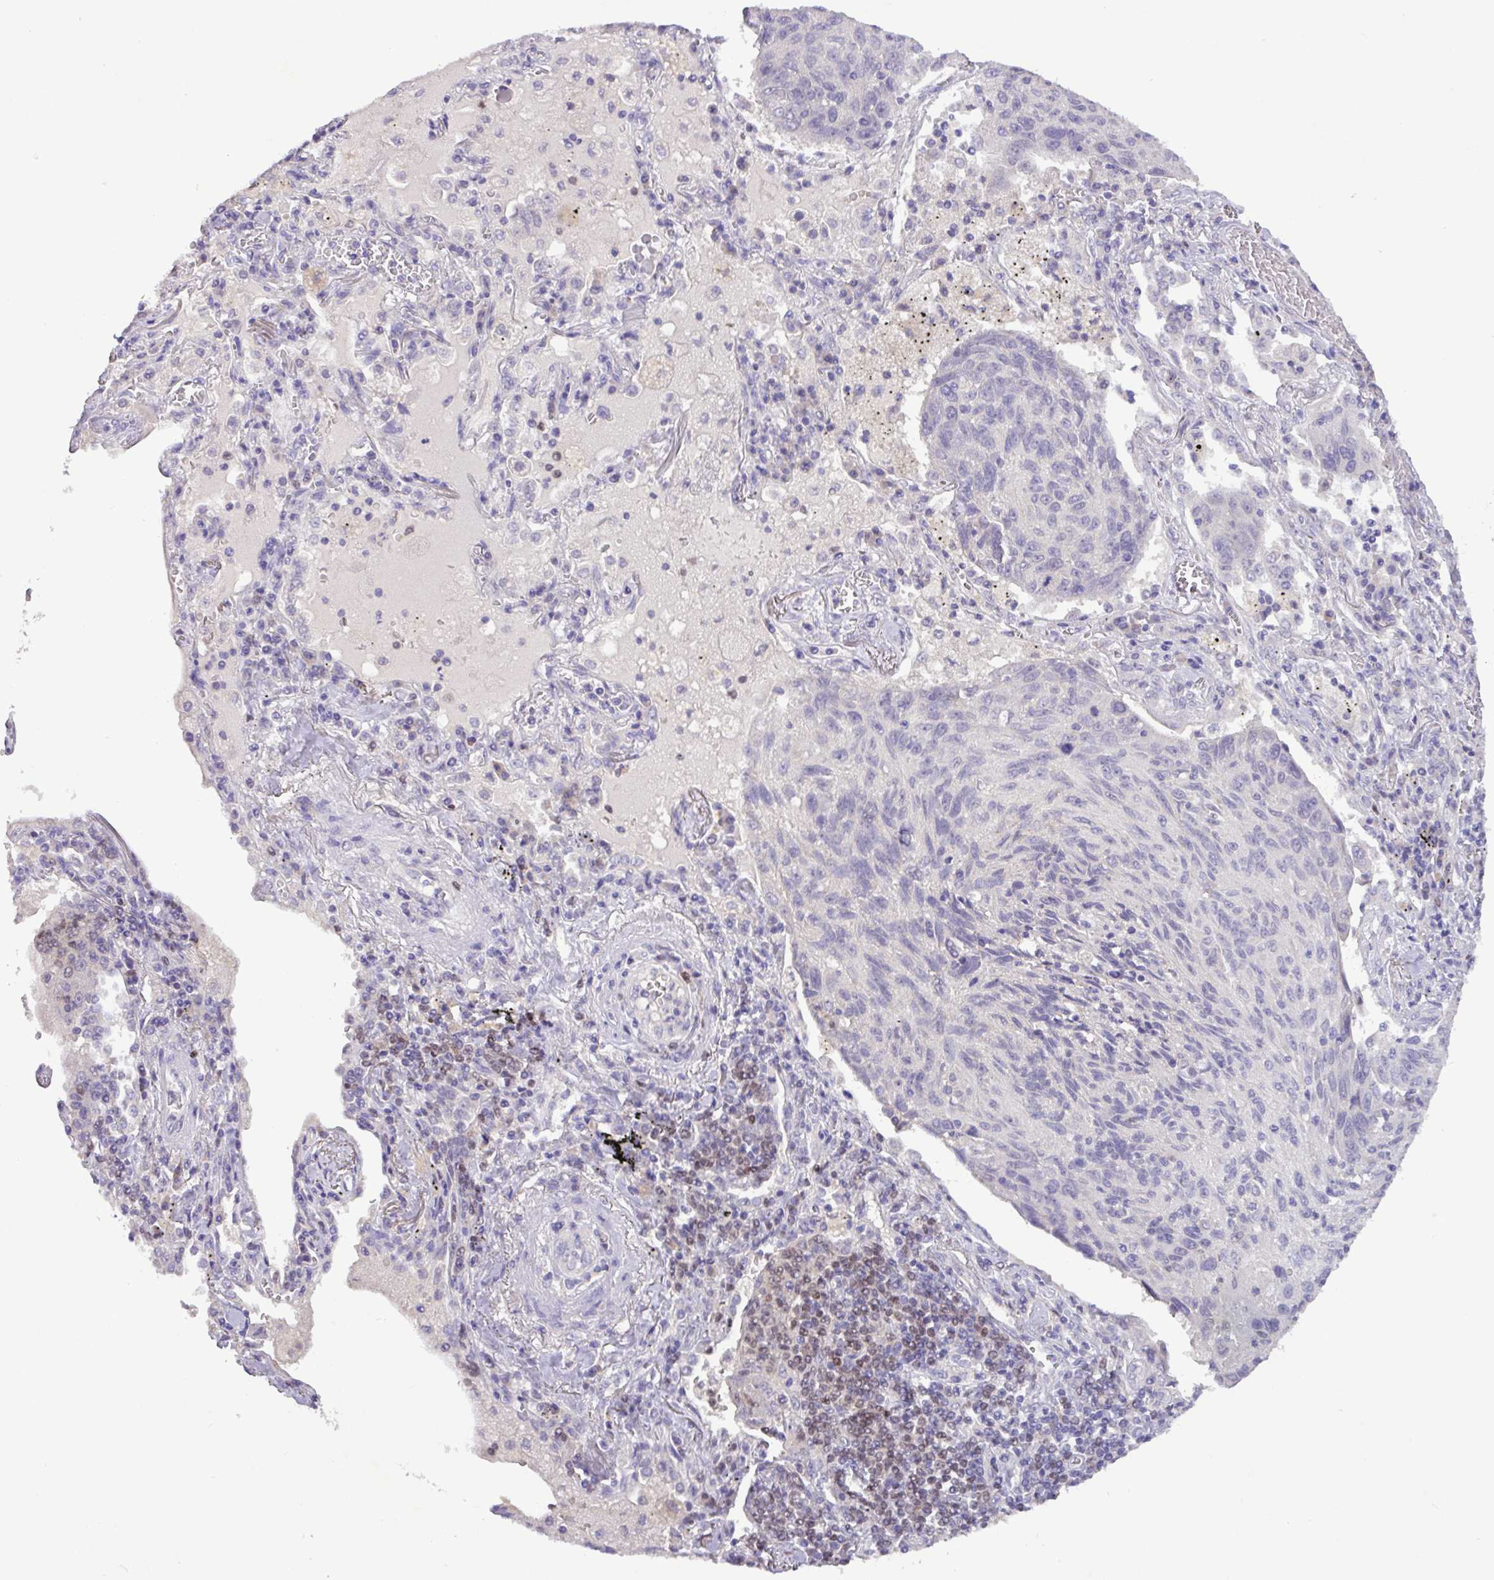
{"staining": {"intensity": "negative", "quantity": "none", "location": "none"}, "tissue": "lung cancer", "cell_type": "Tumor cells", "image_type": "cancer", "snomed": [{"axis": "morphology", "description": "Squamous cell carcinoma, NOS"}, {"axis": "topography", "description": "Lung"}], "caption": "IHC micrograph of human lung cancer (squamous cell carcinoma) stained for a protein (brown), which demonstrates no staining in tumor cells.", "gene": "PAX8", "patient": {"sex": "female", "age": 66}}